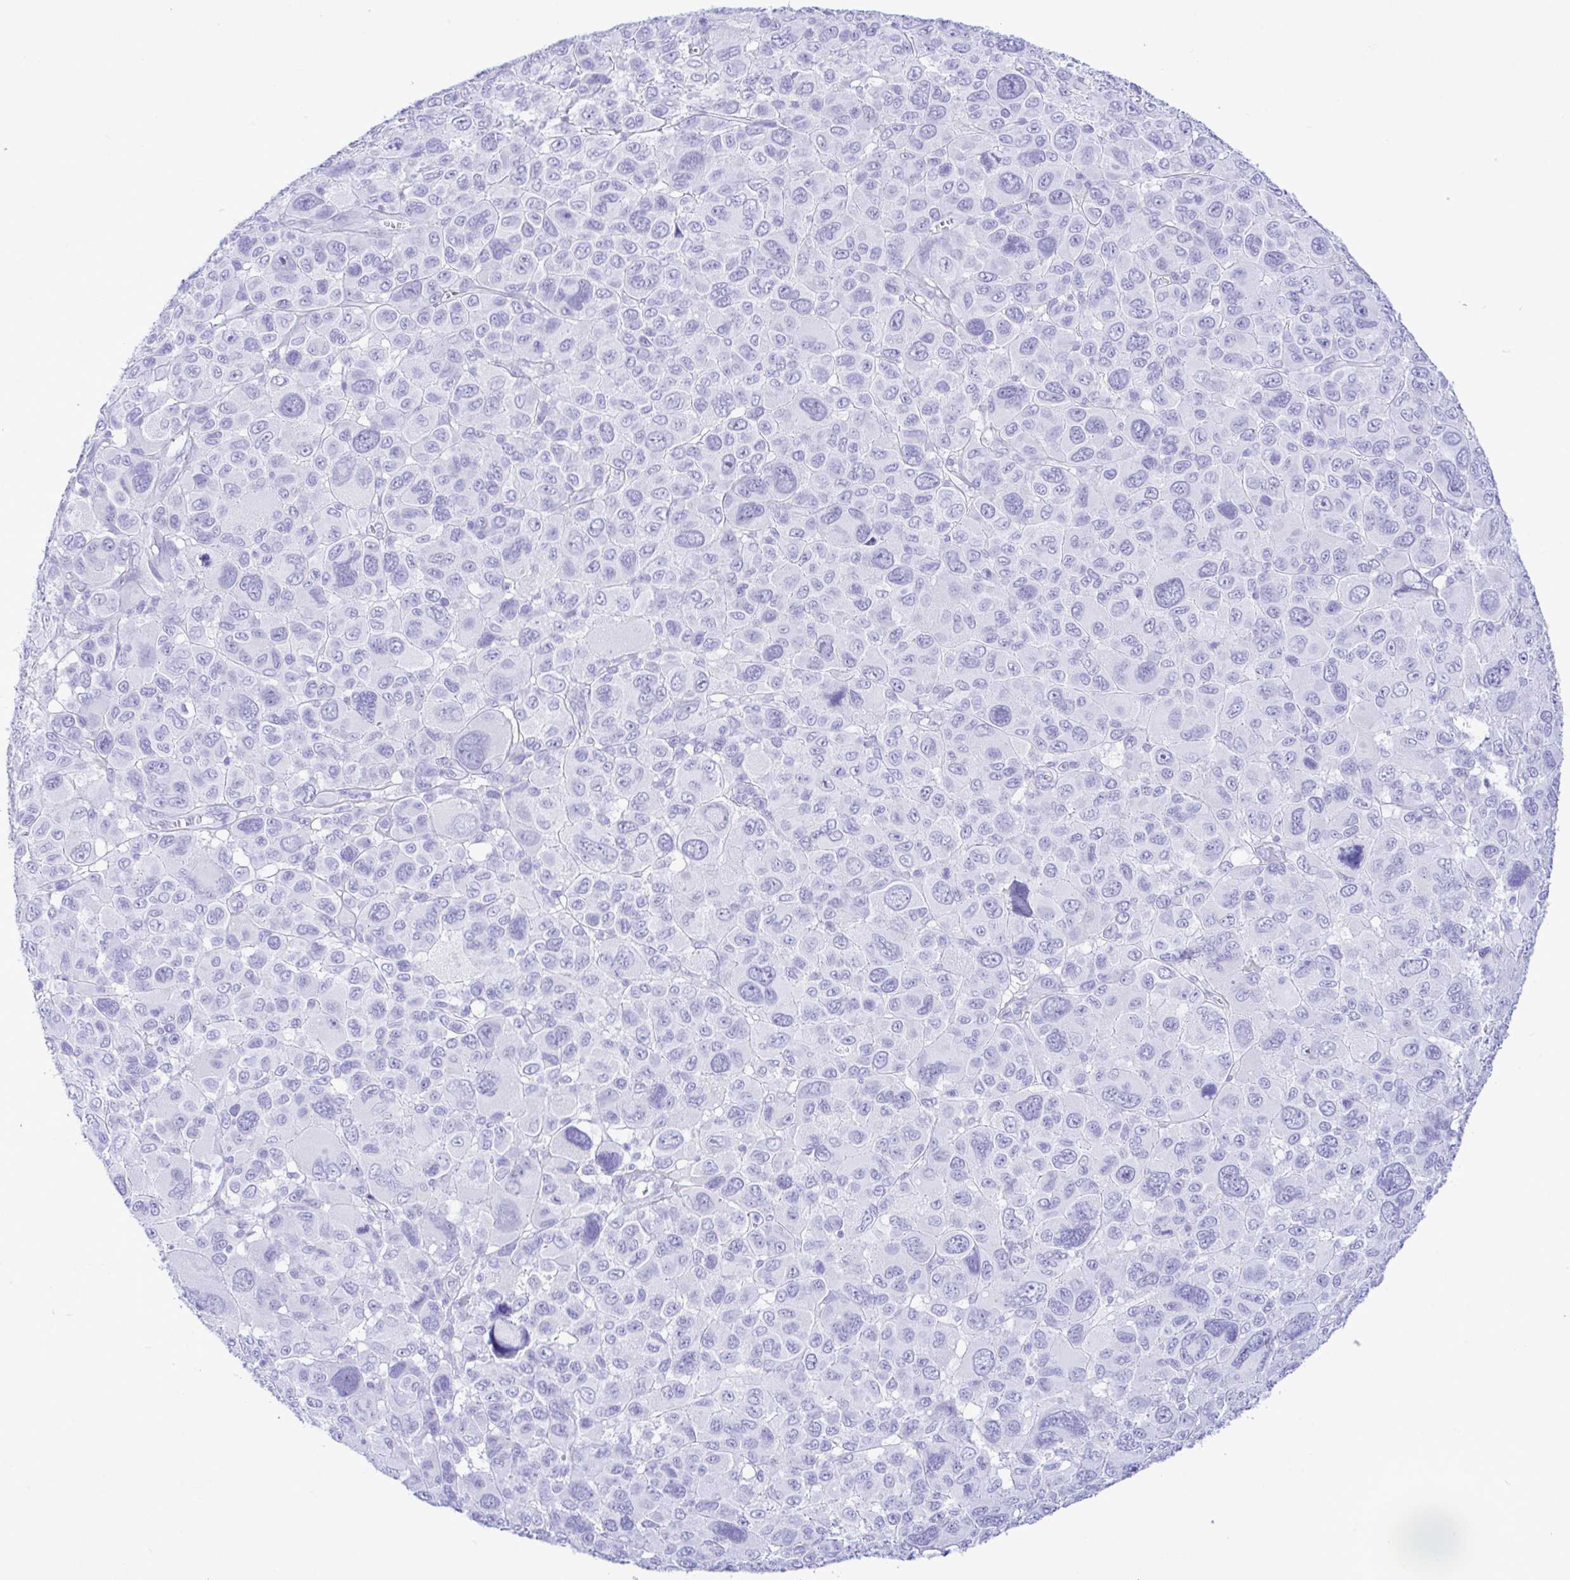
{"staining": {"intensity": "negative", "quantity": "none", "location": "none"}, "tissue": "melanoma", "cell_type": "Tumor cells", "image_type": "cancer", "snomed": [{"axis": "morphology", "description": "Malignant melanoma, NOS"}, {"axis": "topography", "description": "Skin"}], "caption": "This is a photomicrograph of immunohistochemistry staining of malignant melanoma, which shows no positivity in tumor cells.", "gene": "SELENOV", "patient": {"sex": "female", "age": 66}}